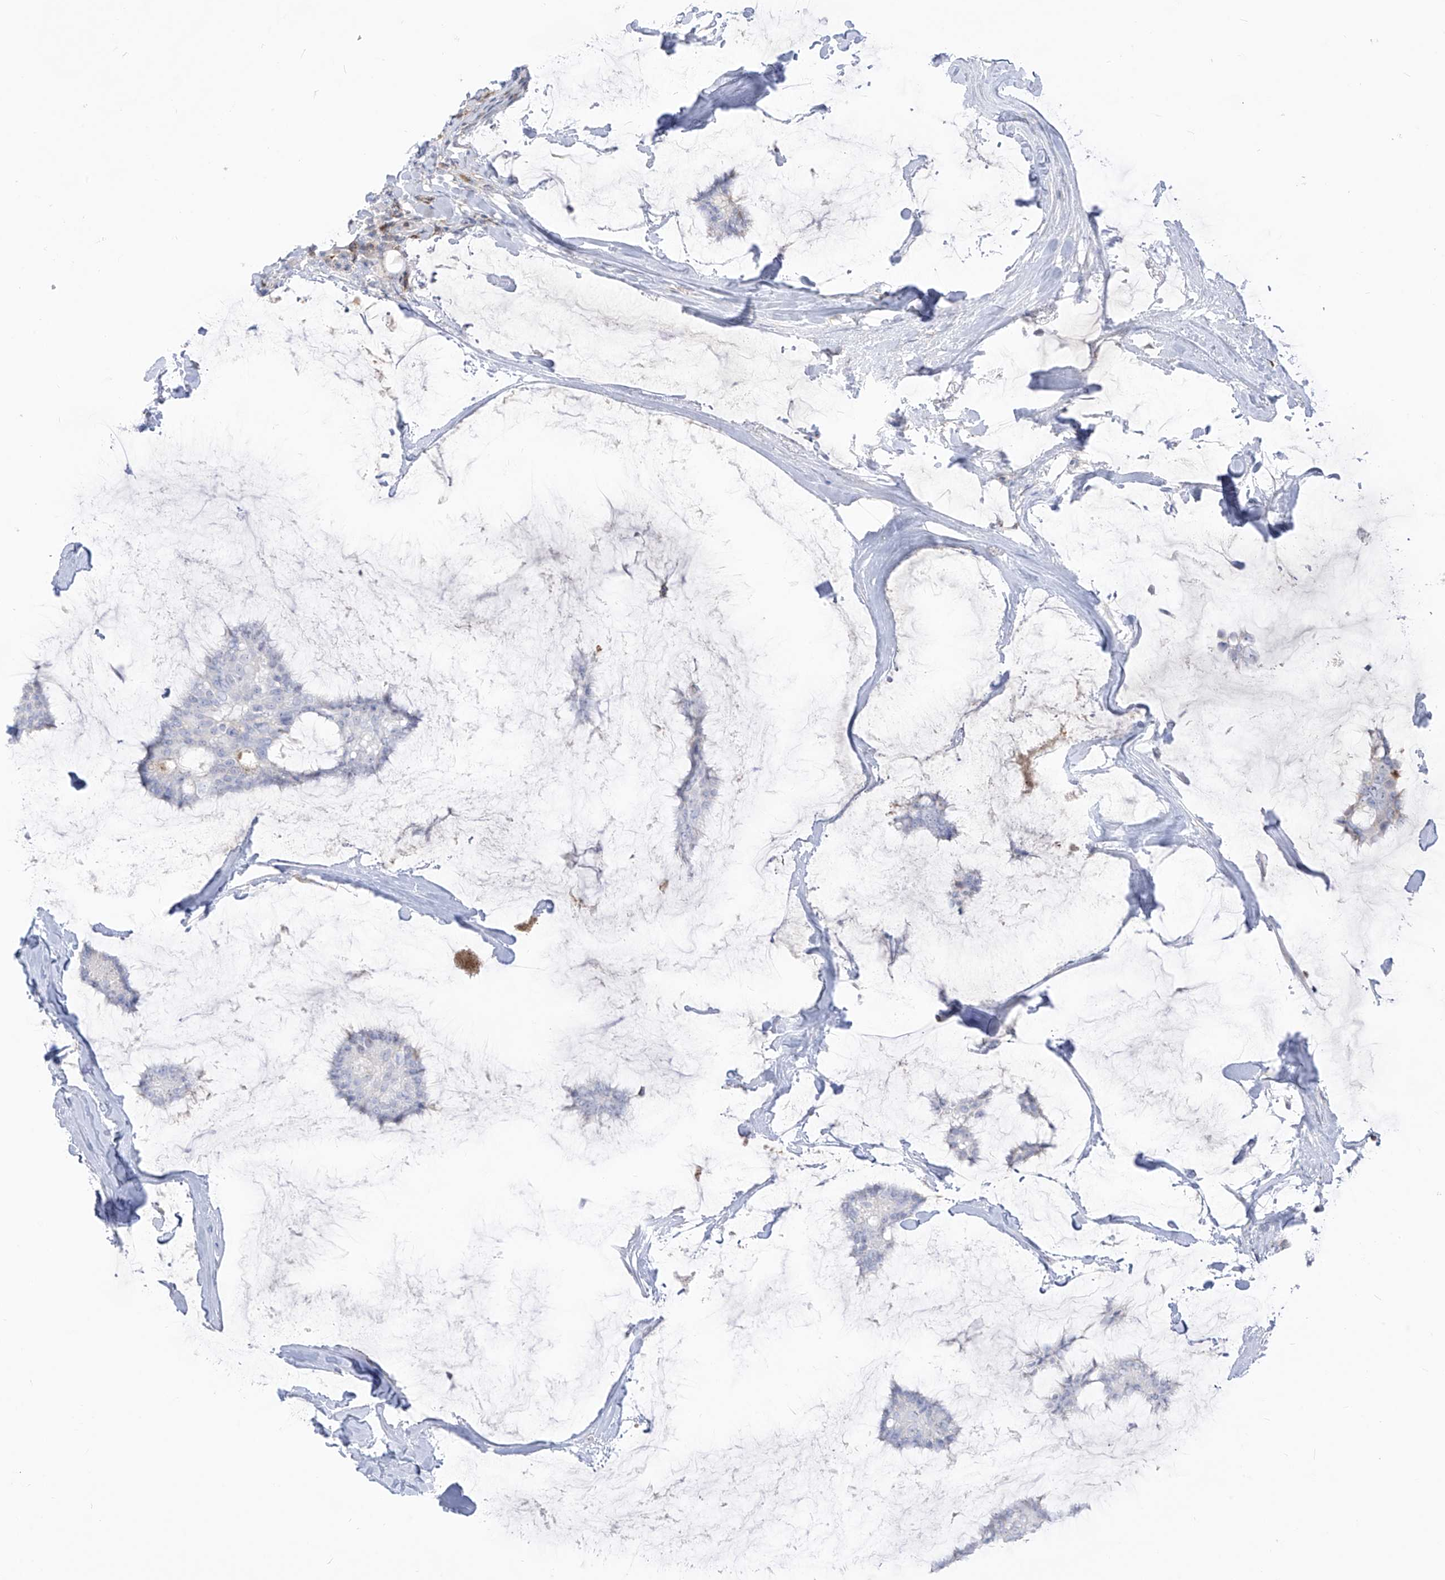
{"staining": {"intensity": "negative", "quantity": "none", "location": "none"}, "tissue": "breast cancer", "cell_type": "Tumor cells", "image_type": "cancer", "snomed": [{"axis": "morphology", "description": "Duct carcinoma"}, {"axis": "topography", "description": "Breast"}], "caption": "Breast cancer stained for a protein using immunohistochemistry reveals no positivity tumor cells.", "gene": "NOTO", "patient": {"sex": "female", "age": 93}}